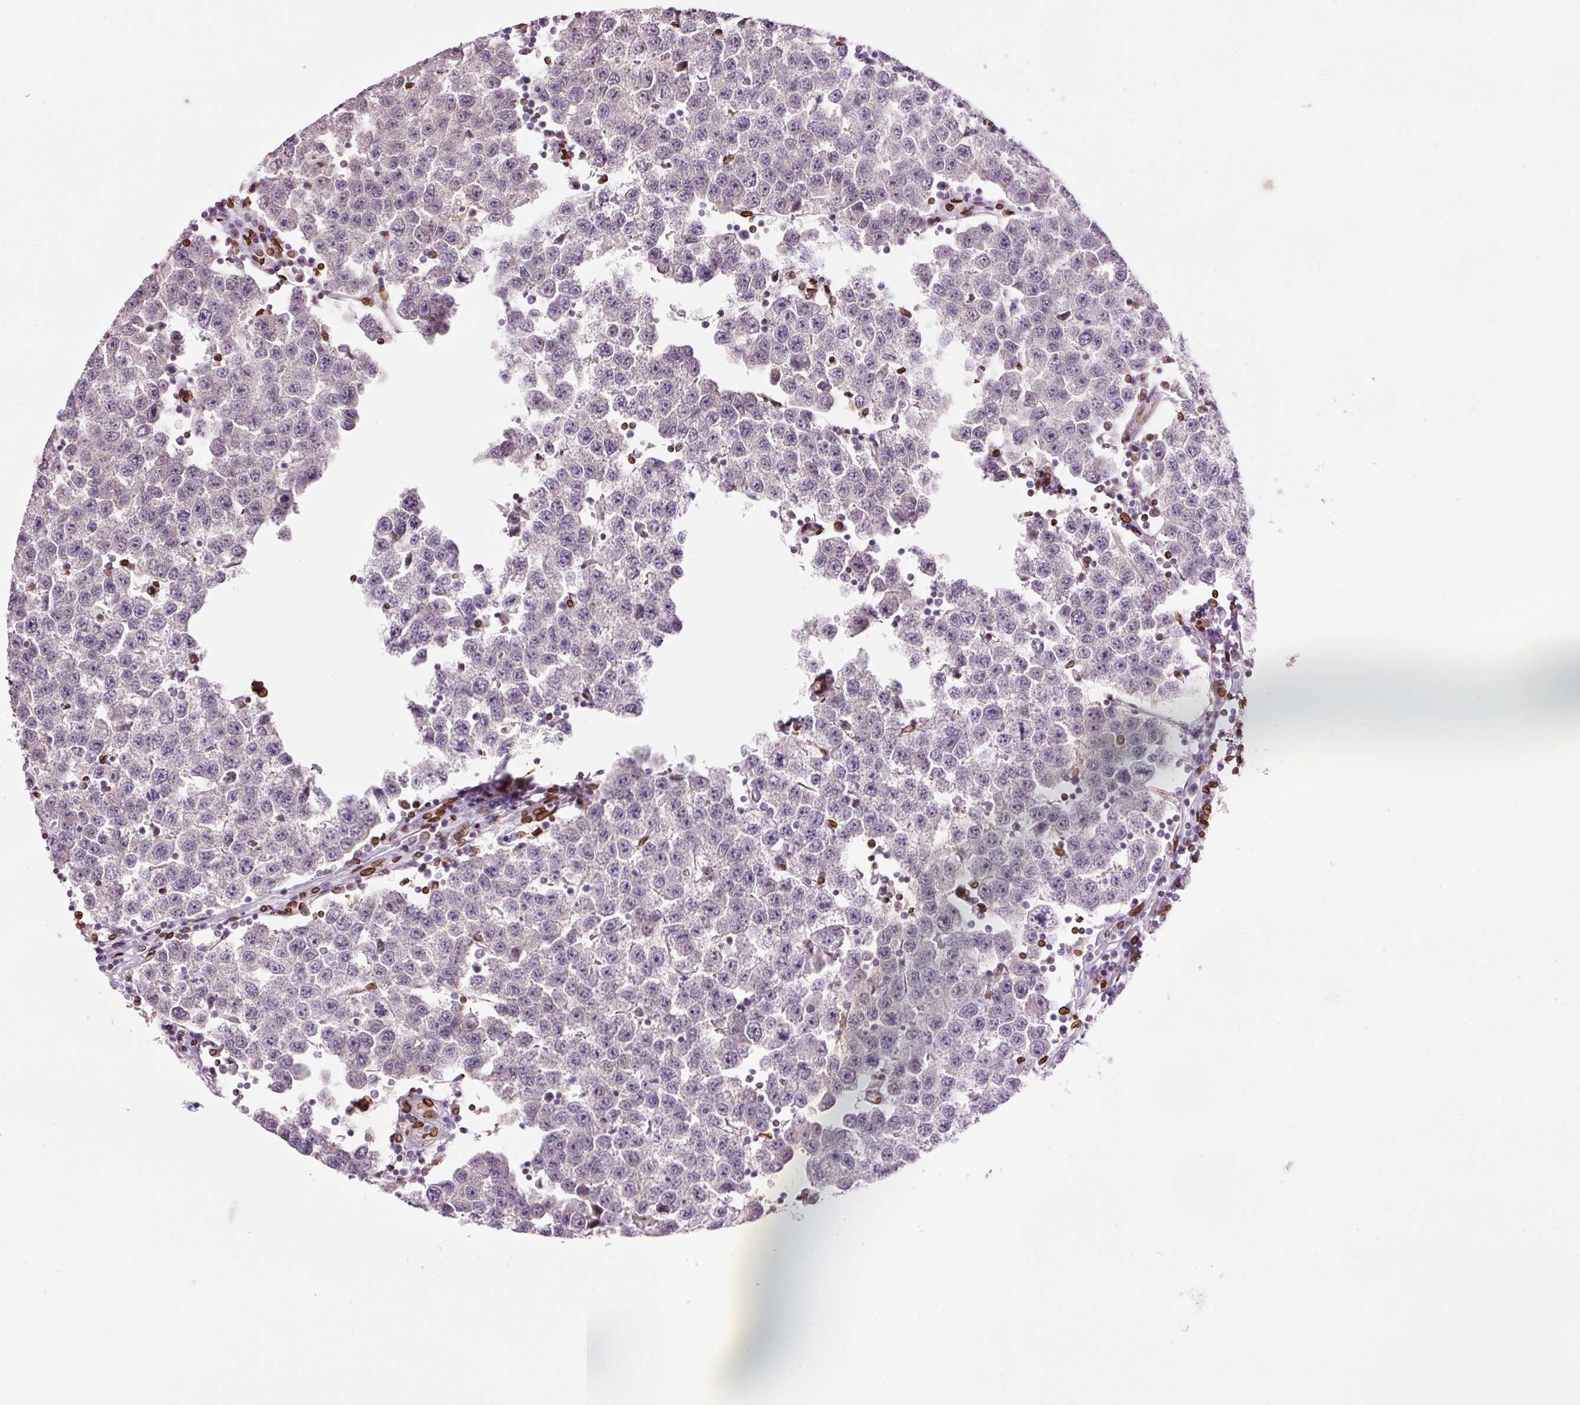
{"staining": {"intensity": "negative", "quantity": "none", "location": "none"}, "tissue": "testis cancer", "cell_type": "Tumor cells", "image_type": "cancer", "snomed": [{"axis": "morphology", "description": "Seminoma, NOS"}, {"axis": "topography", "description": "Testis"}], "caption": "Protein analysis of testis cancer (seminoma) displays no significant staining in tumor cells.", "gene": "ZNF224", "patient": {"sex": "male", "age": 34}}